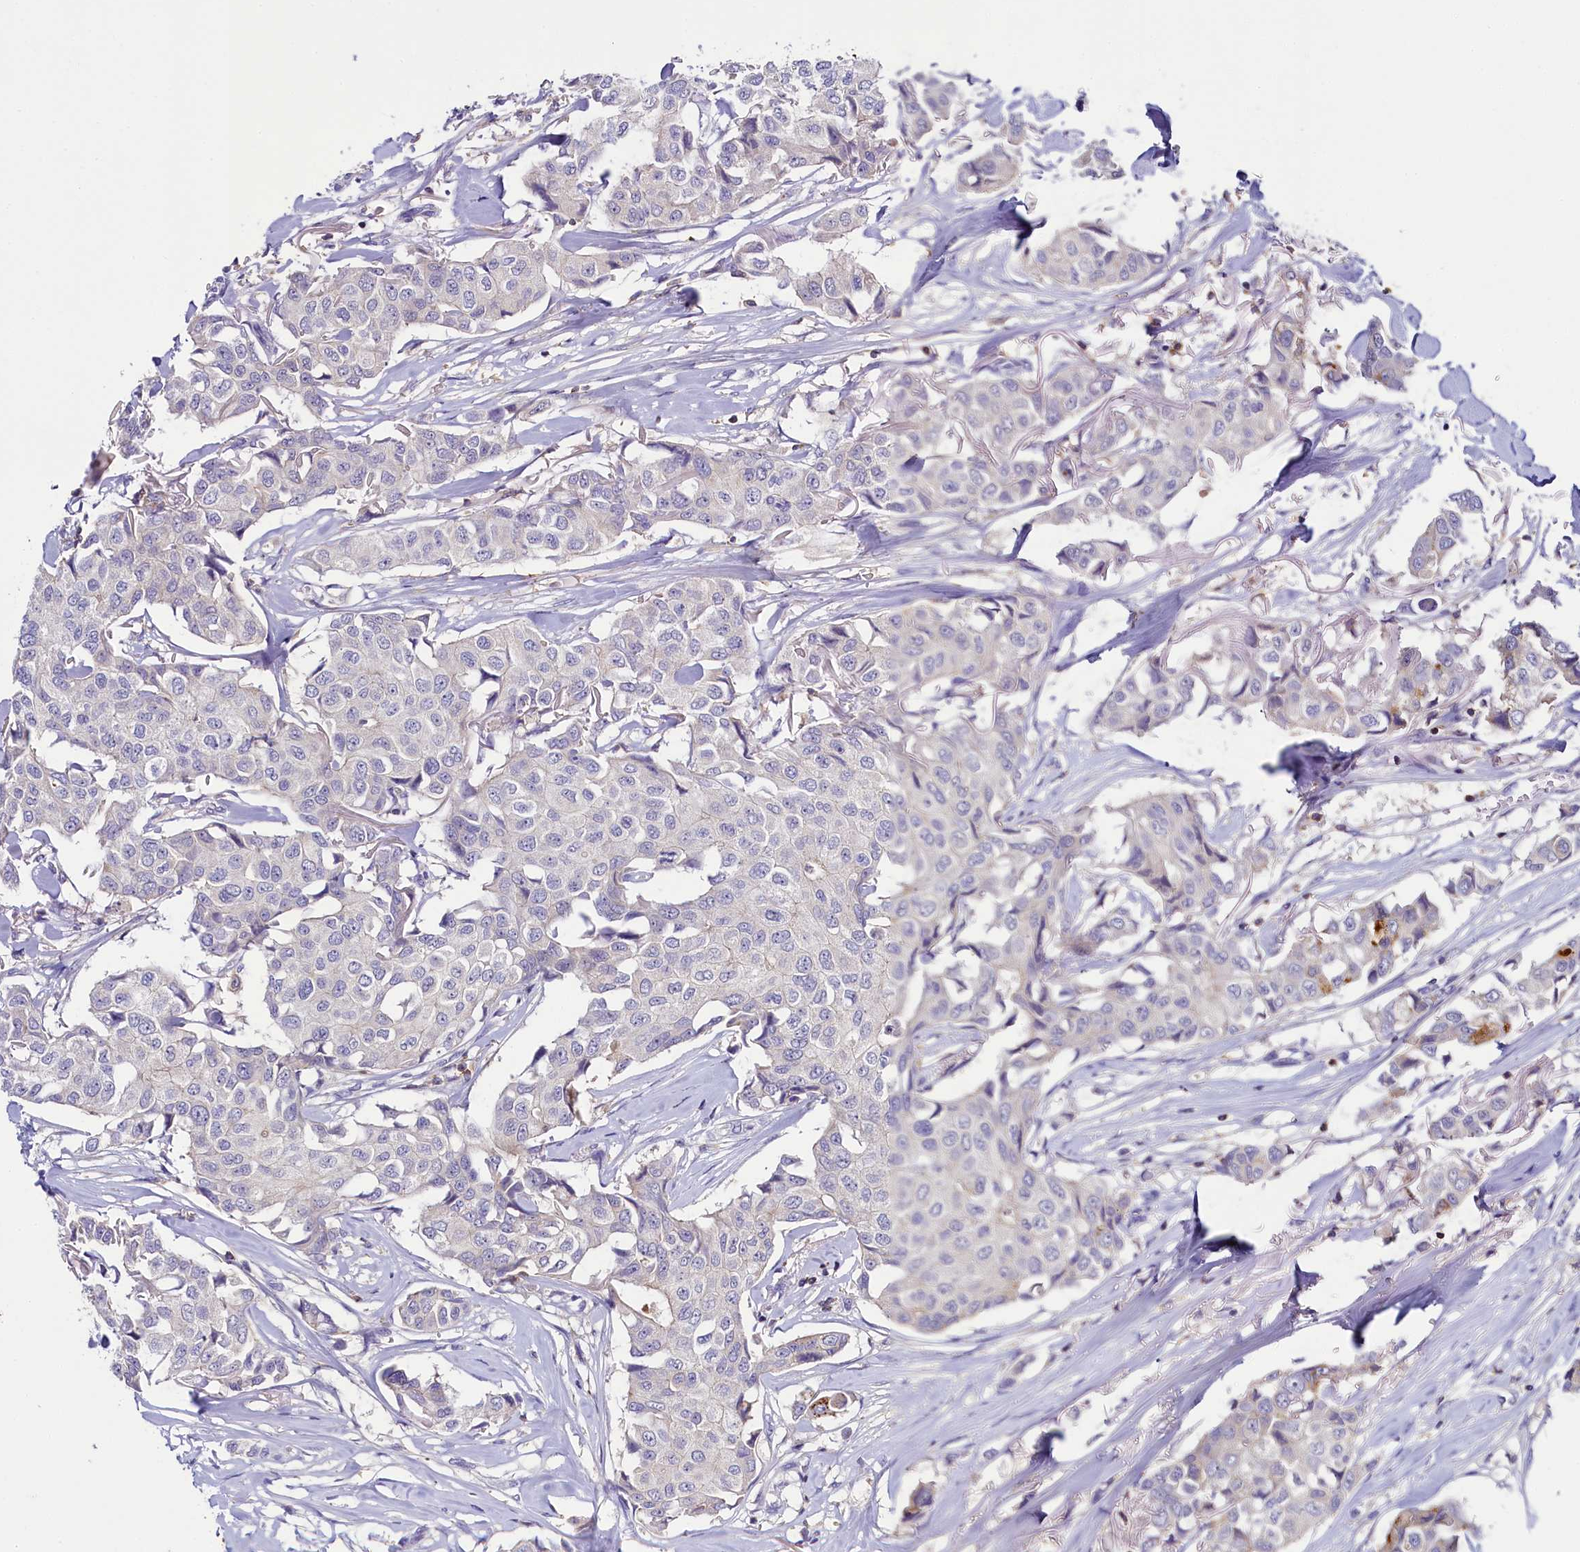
{"staining": {"intensity": "moderate", "quantity": "<25%", "location": "cytoplasmic/membranous"}, "tissue": "breast cancer", "cell_type": "Tumor cells", "image_type": "cancer", "snomed": [{"axis": "morphology", "description": "Duct carcinoma"}, {"axis": "topography", "description": "Breast"}], "caption": "A photomicrograph of breast cancer (infiltrating ductal carcinoma) stained for a protein demonstrates moderate cytoplasmic/membranous brown staining in tumor cells. The staining is performed using DAB (3,3'-diaminobenzidine) brown chromogen to label protein expression. The nuclei are counter-stained blue using hematoxylin.", "gene": "FGFR2", "patient": {"sex": "female", "age": 80}}